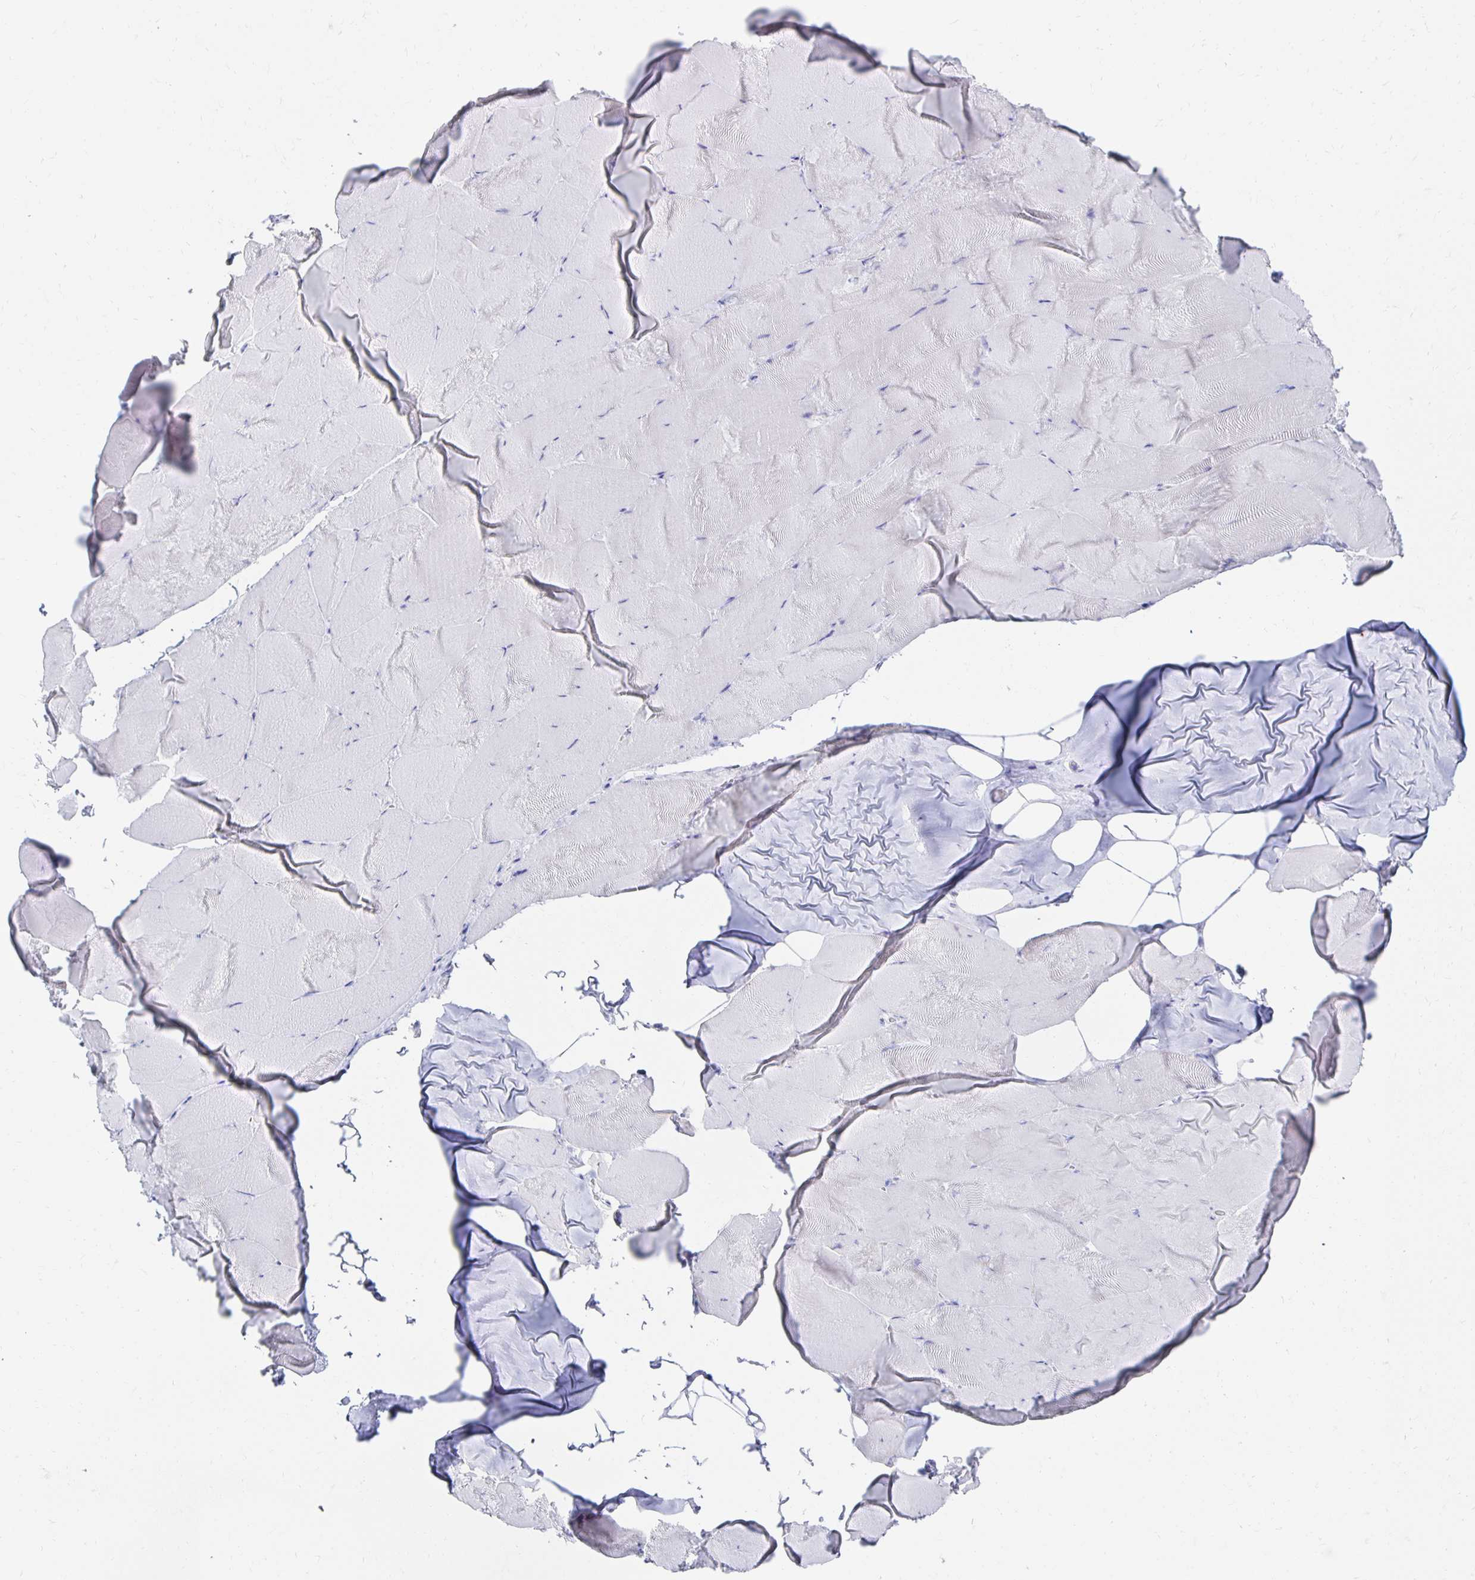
{"staining": {"intensity": "negative", "quantity": "none", "location": "none"}, "tissue": "skeletal muscle", "cell_type": "Myocytes", "image_type": "normal", "snomed": [{"axis": "morphology", "description": "Normal tissue, NOS"}, {"axis": "topography", "description": "Skeletal muscle"}], "caption": "Micrograph shows no protein positivity in myocytes of unremarkable skeletal muscle.", "gene": "PRDM7", "patient": {"sex": "female", "age": 64}}